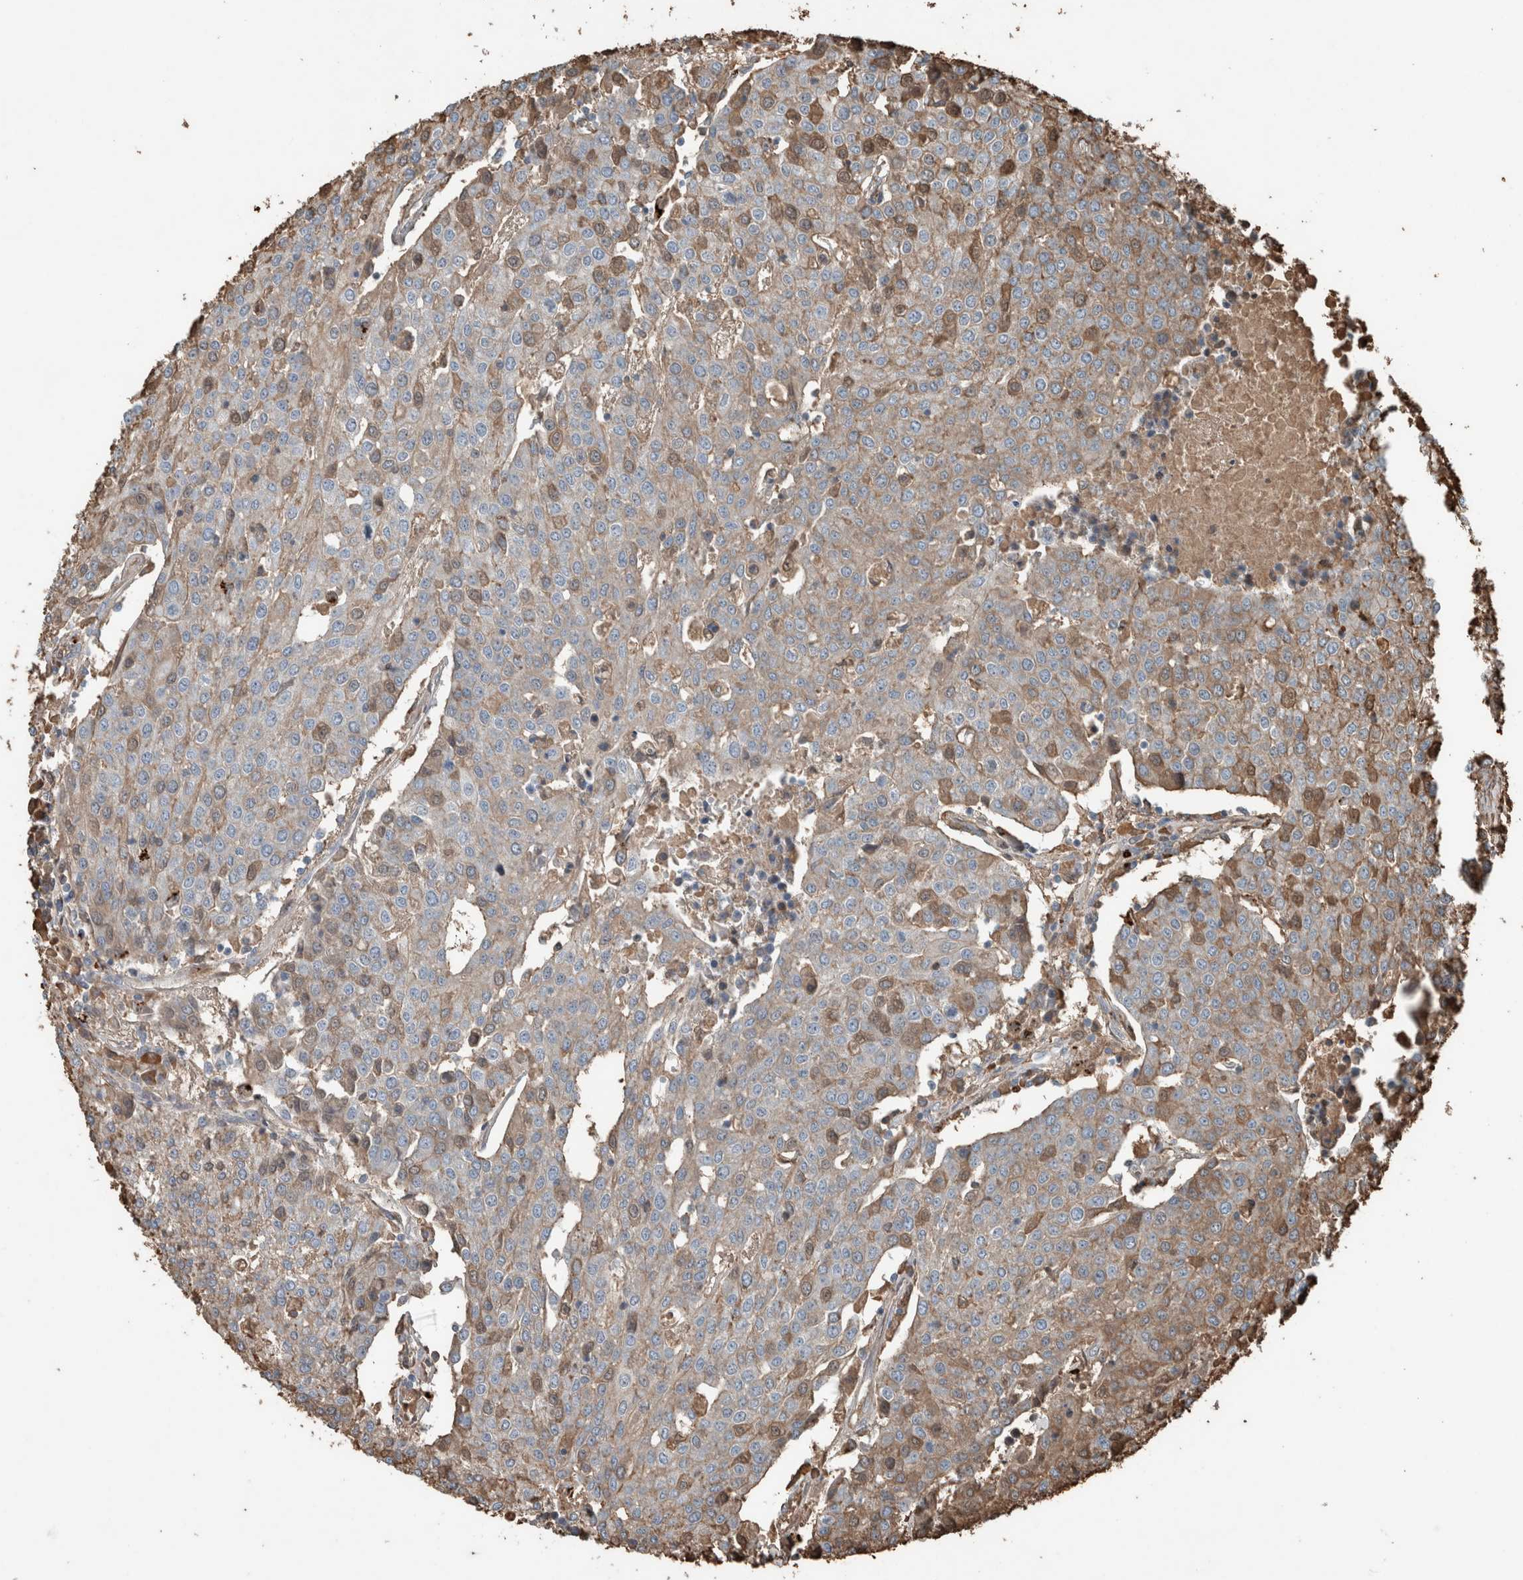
{"staining": {"intensity": "moderate", "quantity": "<25%", "location": "cytoplasmic/membranous"}, "tissue": "urothelial cancer", "cell_type": "Tumor cells", "image_type": "cancer", "snomed": [{"axis": "morphology", "description": "Urothelial carcinoma, High grade"}, {"axis": "topography", "description": "Urinary bladder"}], "caption": "Immunohistochemistry (IHC) of urothelial cancer displays low levels of moderate cytoplasmic/membranous expression in approximately <25% of tumor cells.", "gene": "USP34", "patient": {"sex": "female", "age": 85}}